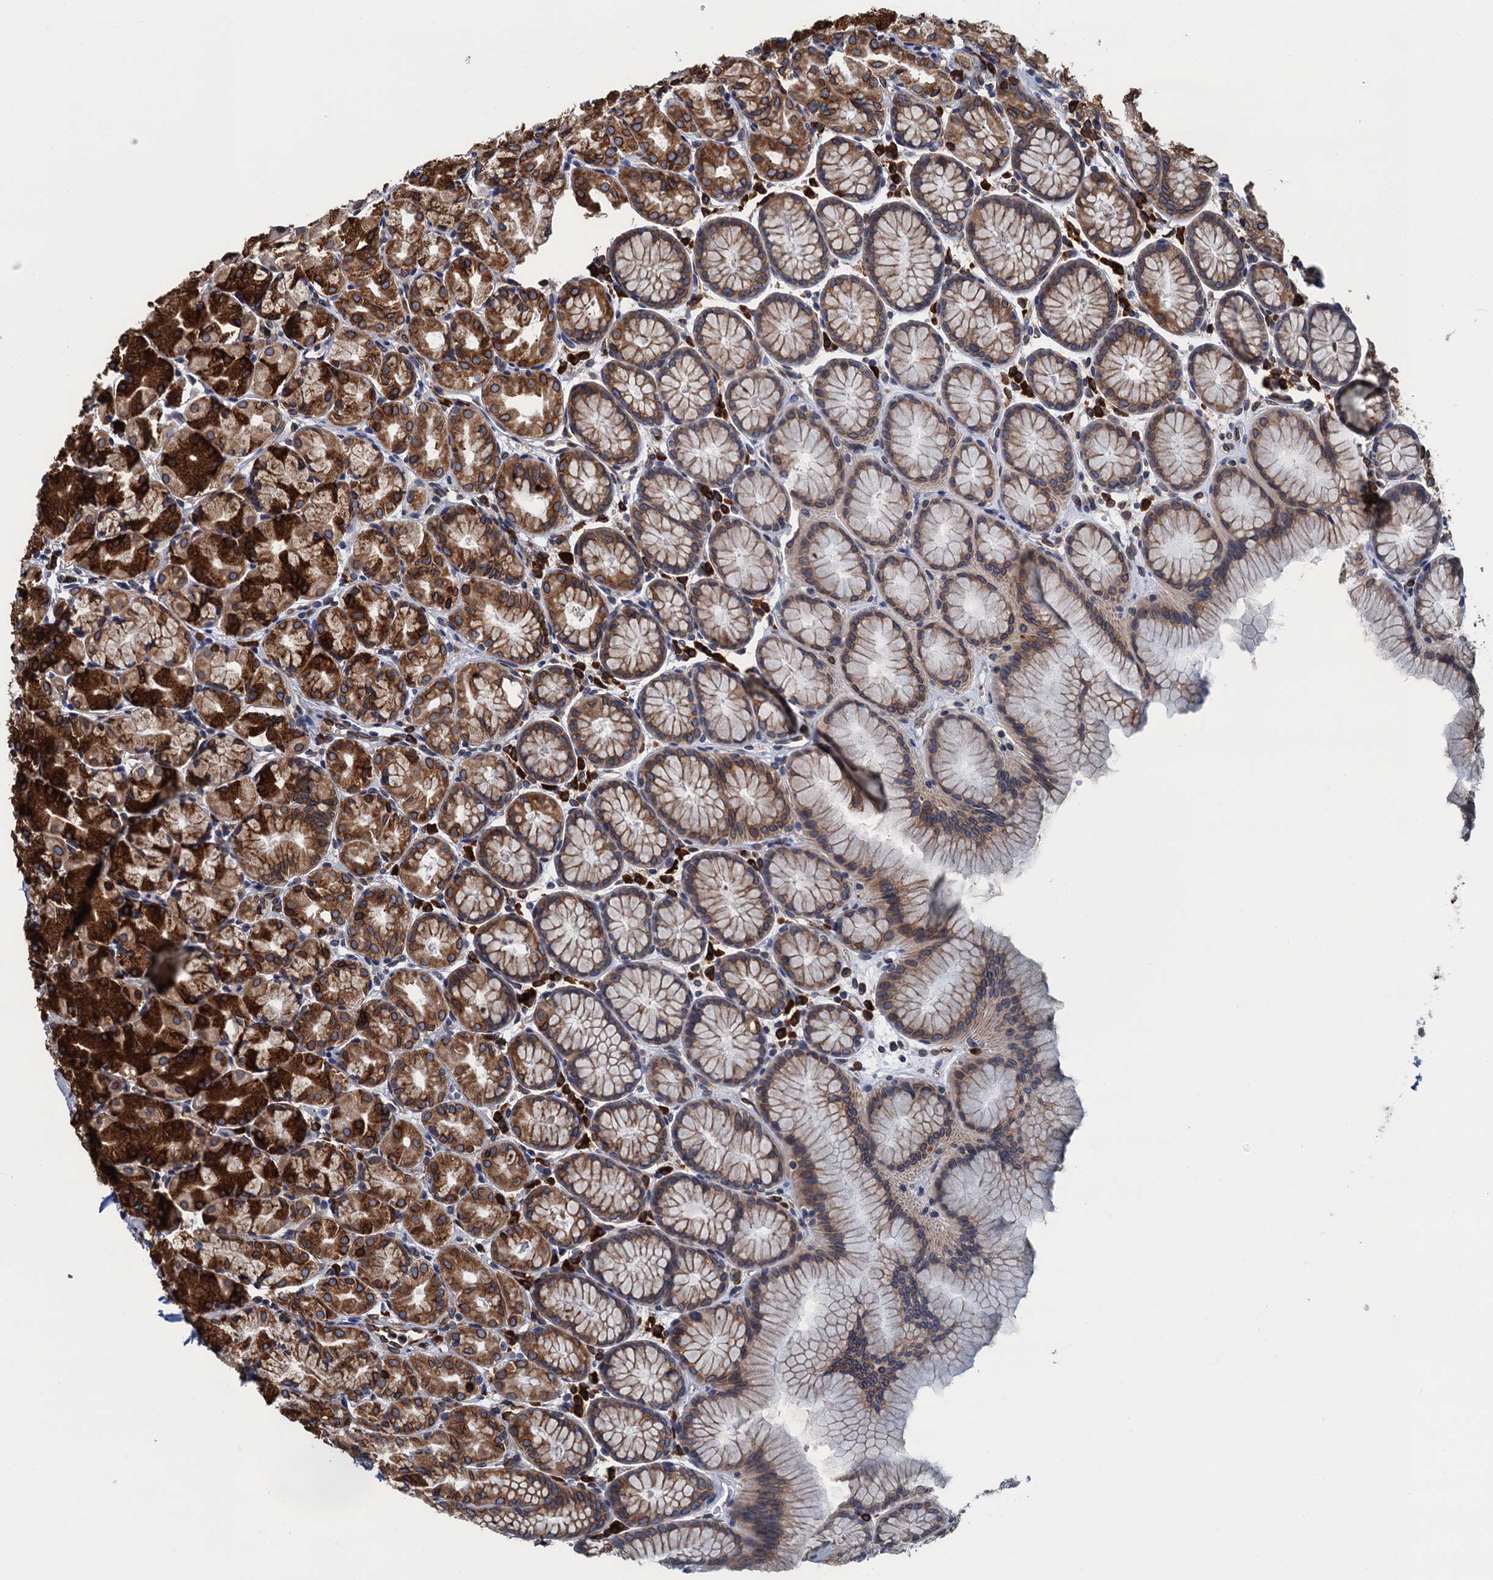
{"staining": {"intensity": "strong", "quantity": "25%-75%", "location": "cytoplasmic/membranous"}, "tissue": "stomach", "cell_type": "Glandular cells", "image_type": "normal", "snomed": [{"axis": "morphology", "description": "Normal tissue, NOS"}, {"axis": "topography", "description": "Stomach, upper"}], "caption": "DAB immunohistochemical staining of benign human stomach reveals strong cytoplasmic/membranous protein expression in approximately 25%-75% of glandular cells.", "gene": "TMEM205", "patient": {"sex": "male", "age": 47}}